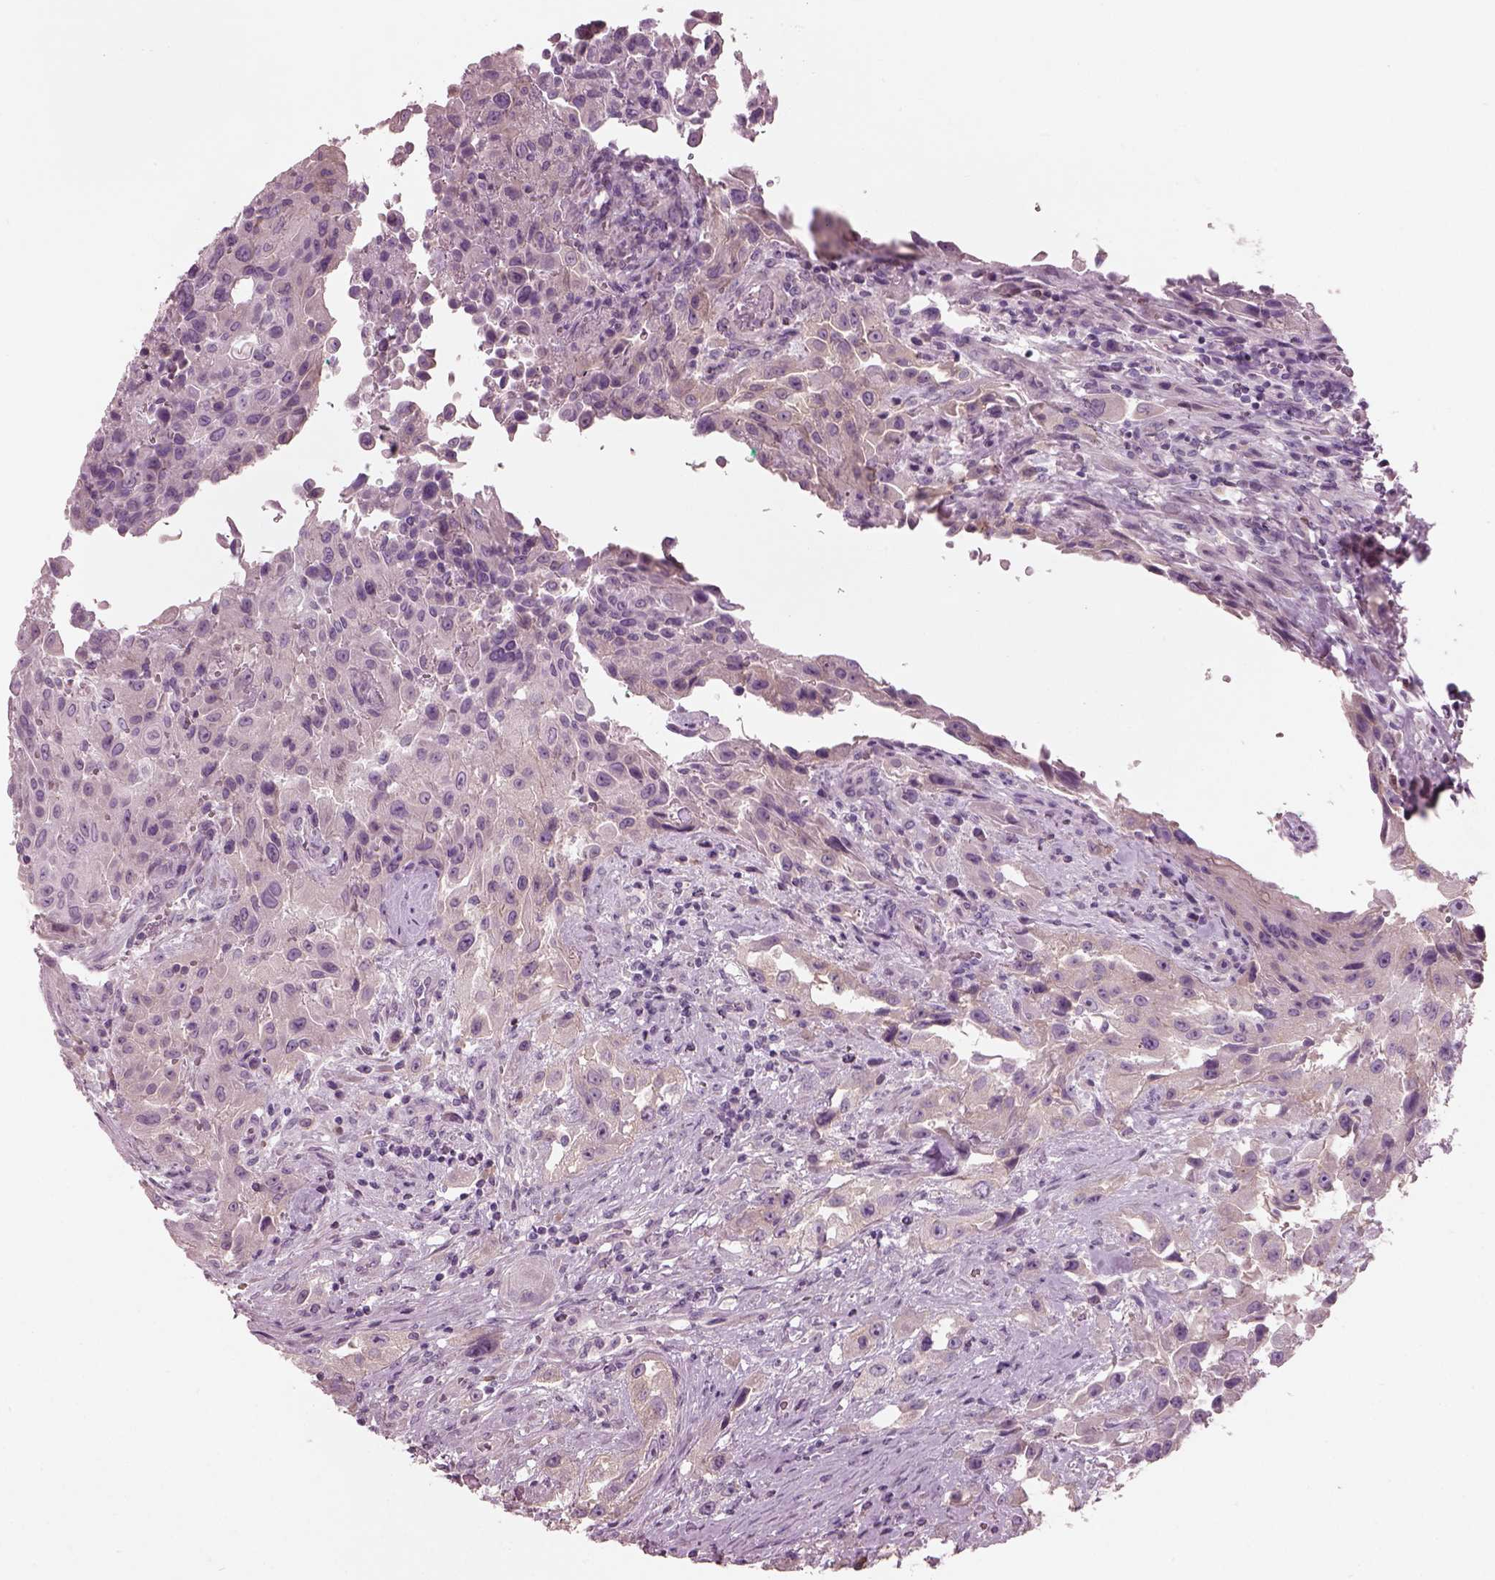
{"staining": {"intensity": "negative", "quantity": "none", "location": "none"}, "tissue": "urothelial cancer", "cell_type": "Tumor cells", "image_type": "cancer", "snomed": [{"axis": "morphology", "description": "Urothelial carcinoma, High grade"}, {"axis": "topography", "description": "Urinary bladder"}], "caption": "A histopathology image of human high-grade urothelial carcinoma is negative for staining in tumor cells. (DAB (3,3'-diaminobenzidine) immunohistochemistry (IHC), high magnification).", "gene": "SLC27A2", "patient": {"sex": "male", "age": 79}}